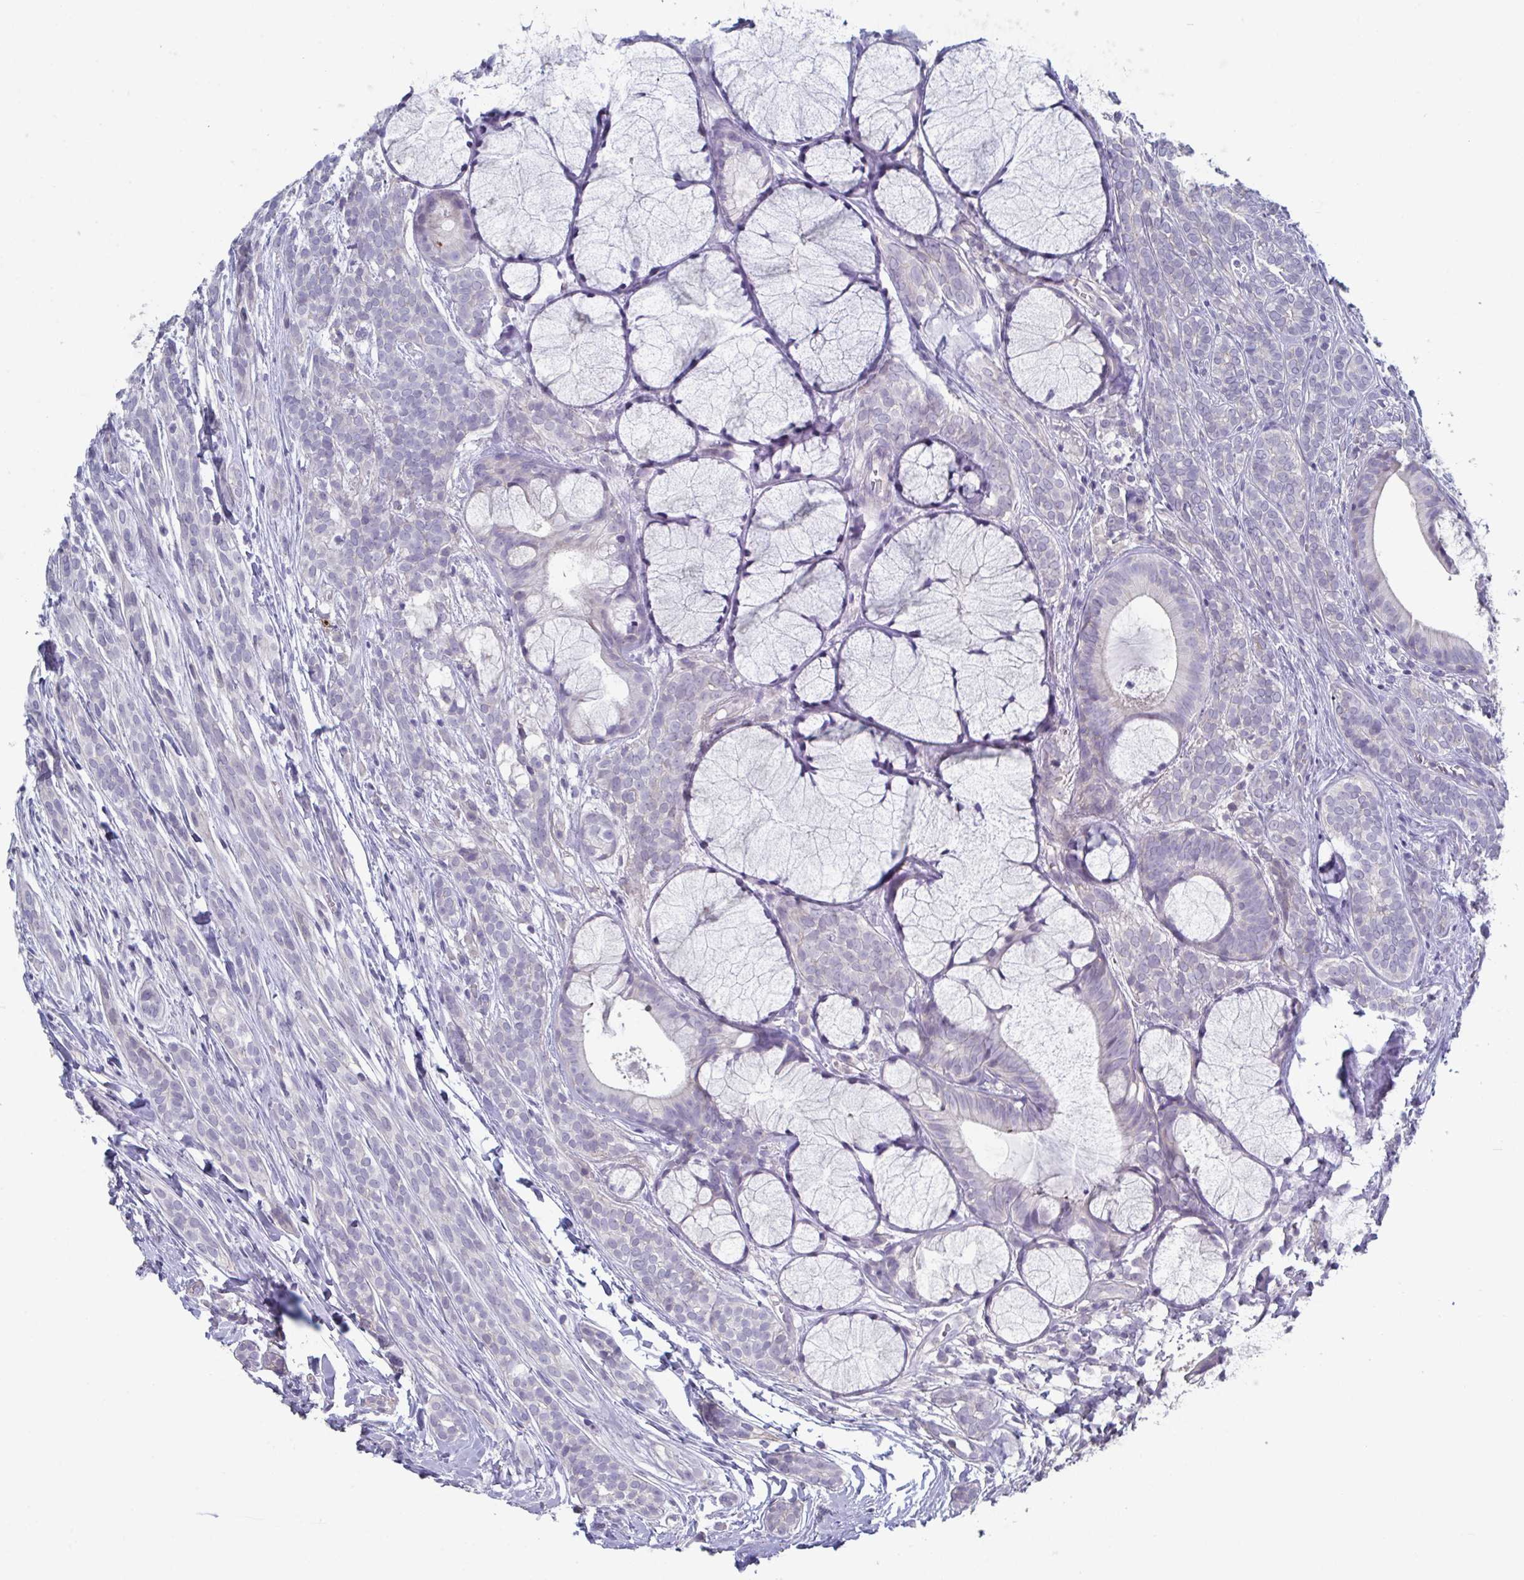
{"staining": {"intensity": "negative", "quantity": "none", "location": "none"}, "tissue": "head and neck cancer", "cell_type": "Tumor cells", "image_type": "cancer", "snomed": [{"axis": "morphology", "description": "Adenocarcinoma, NOS"}, {"axis": "topography", "description": "Head-Neck"}], "caption": "Adenocarcinoma (head and neck) was stained to show a protein in brown. There is no significant staining in tumor cells.", "gene": "STK26", "patient": {"sex": "female", "age": 57}}